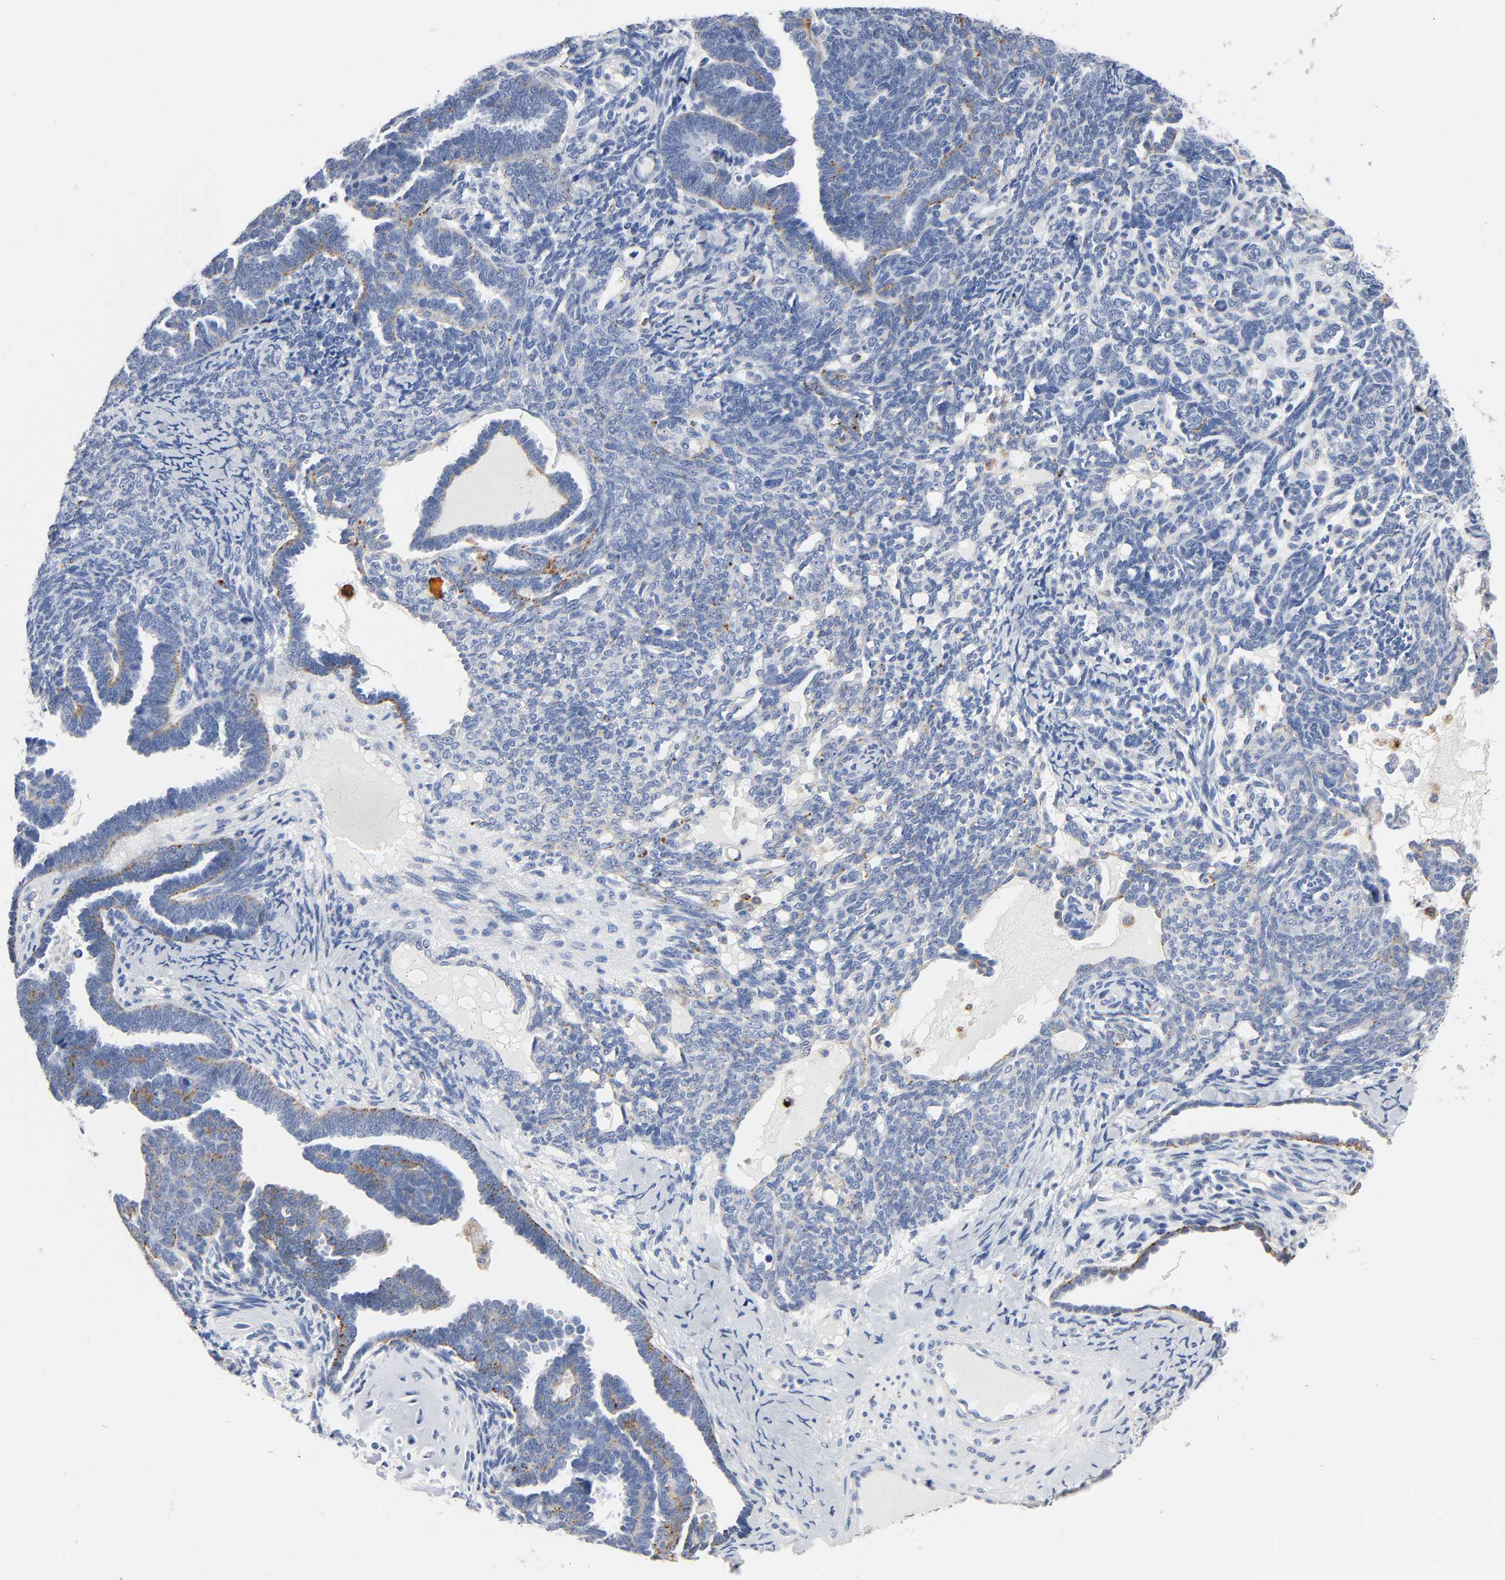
{"staining": {"intensity": "moderate", "quantity": "<25%", "location": "cytoplasmic/membranous"}, "tissue": "endometrial cancer", "cell_type": "Tumor cells", "image_type": "cancer", "snomed": [{"axis": "morphology", "description": "Neoplasm, malignant, NOS"}, {"axis": "topography", "description": "Endometrium"}], "caption": "A brown stain labels moderate cytoplasmic/membranous expression of a protein in human malignant neoplasm (endometrial) tumor cells. The staining is performed using DAB (3,3'-diaminobenzidine) brown chromogen to label protein expression. The nuclei are counter-stained blue using hematoxylin.", "gene": "PLP1", "patient": {"sex": "female", "age": 74}}